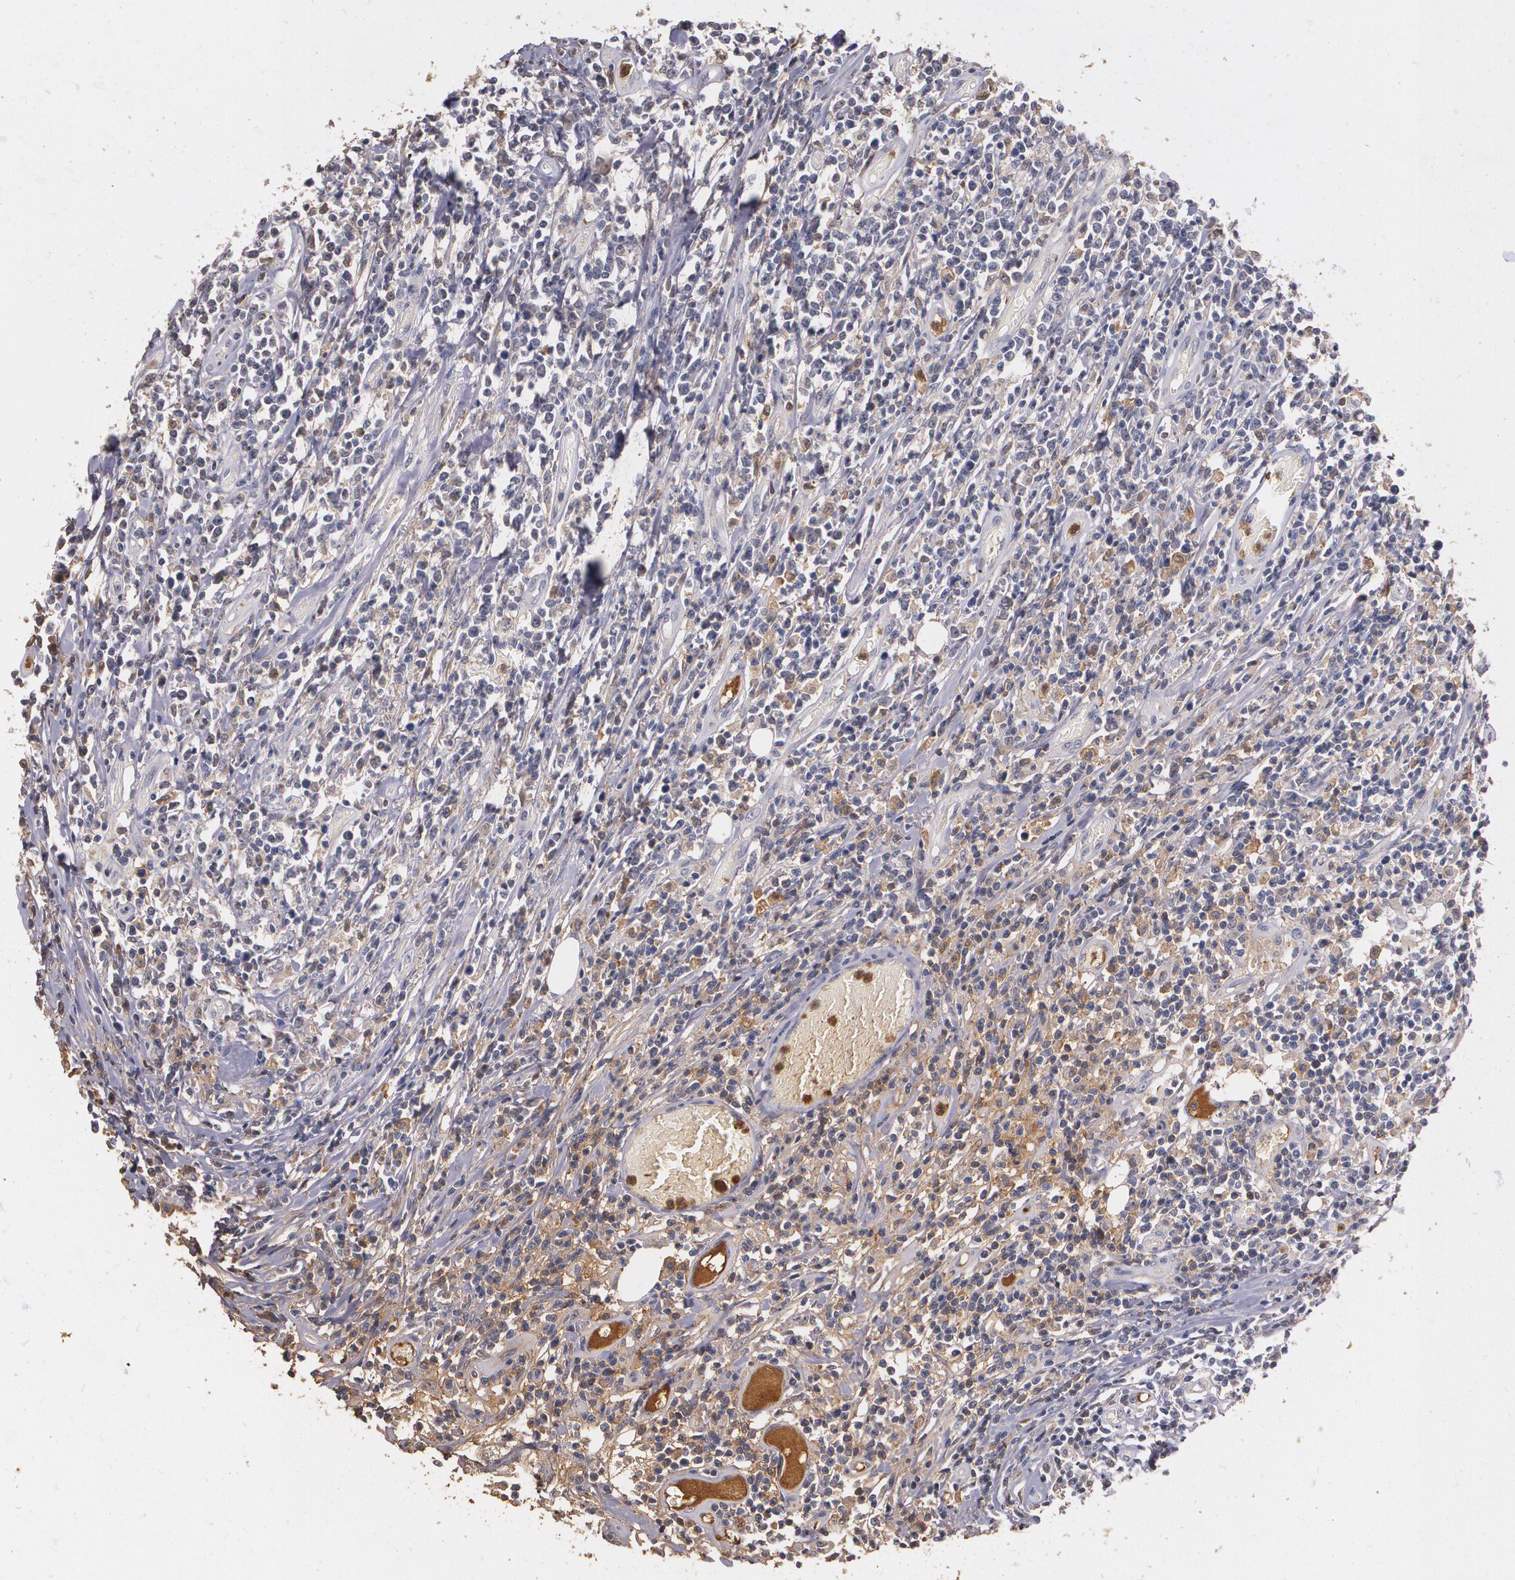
{"staining": {"intensity": "moderate", "quantity": "25%-75%", "location": "cytoplasmic/membranous"}, "tissue": "lymphoma", "cell_type": "Tumor cells", "image_type": "cancer", "snomed": [{"axis": "morphology", "description": "Malignant lymphoma, non-Hodgkin's type, High grade"}, {"axis": "topography", "description": "Colon"}], "caption": "Immunohistochemical staining of human lymphoma reveals medium levels of moderate cytoplasmic/membranous staining in approximately 25%-75% of tumor cells.", "gene": "PTS", "patient": {"sex": "male", "age": 82}}